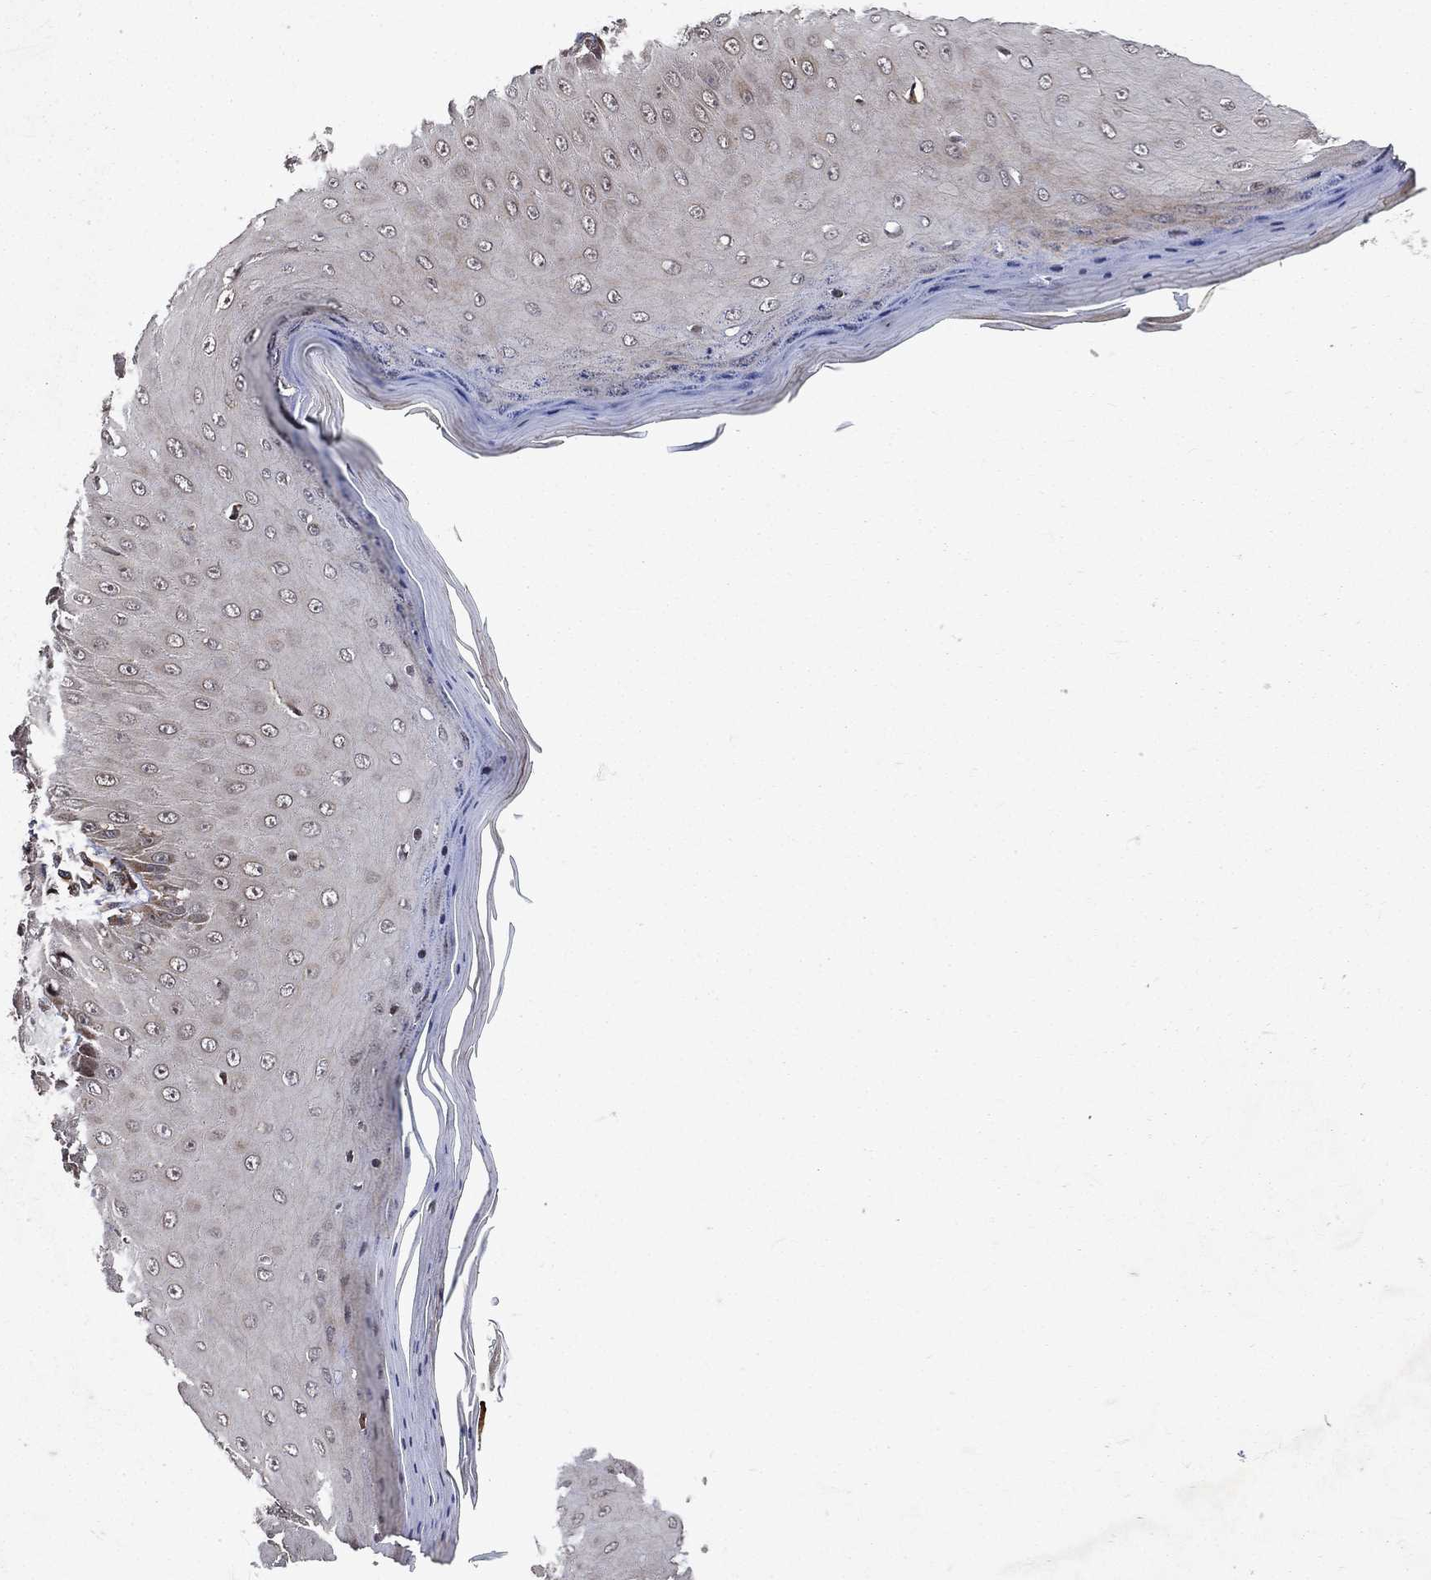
{"staining": {"intensity": "negative", "quantity": "none", "location": "none"}, "tissue": "skin cancer", "cell_type": "Tumor cells", "image_type": "cancer", "snomed": [{"axis": "morphology", "description": "Inflammation, NOS"}, {"axis": "morphology", "description": "Squamous cell carcinoma, NOS"}, {"axis": "topography", "description": "Skin"}], "caption": "Tumor cells are negative for brown protein staining in skin cancer. (DAB immunohistochemistry, high magnification).", "gene": "RAB11FIP4", "patient": {"sex": "male", "age": 70}}